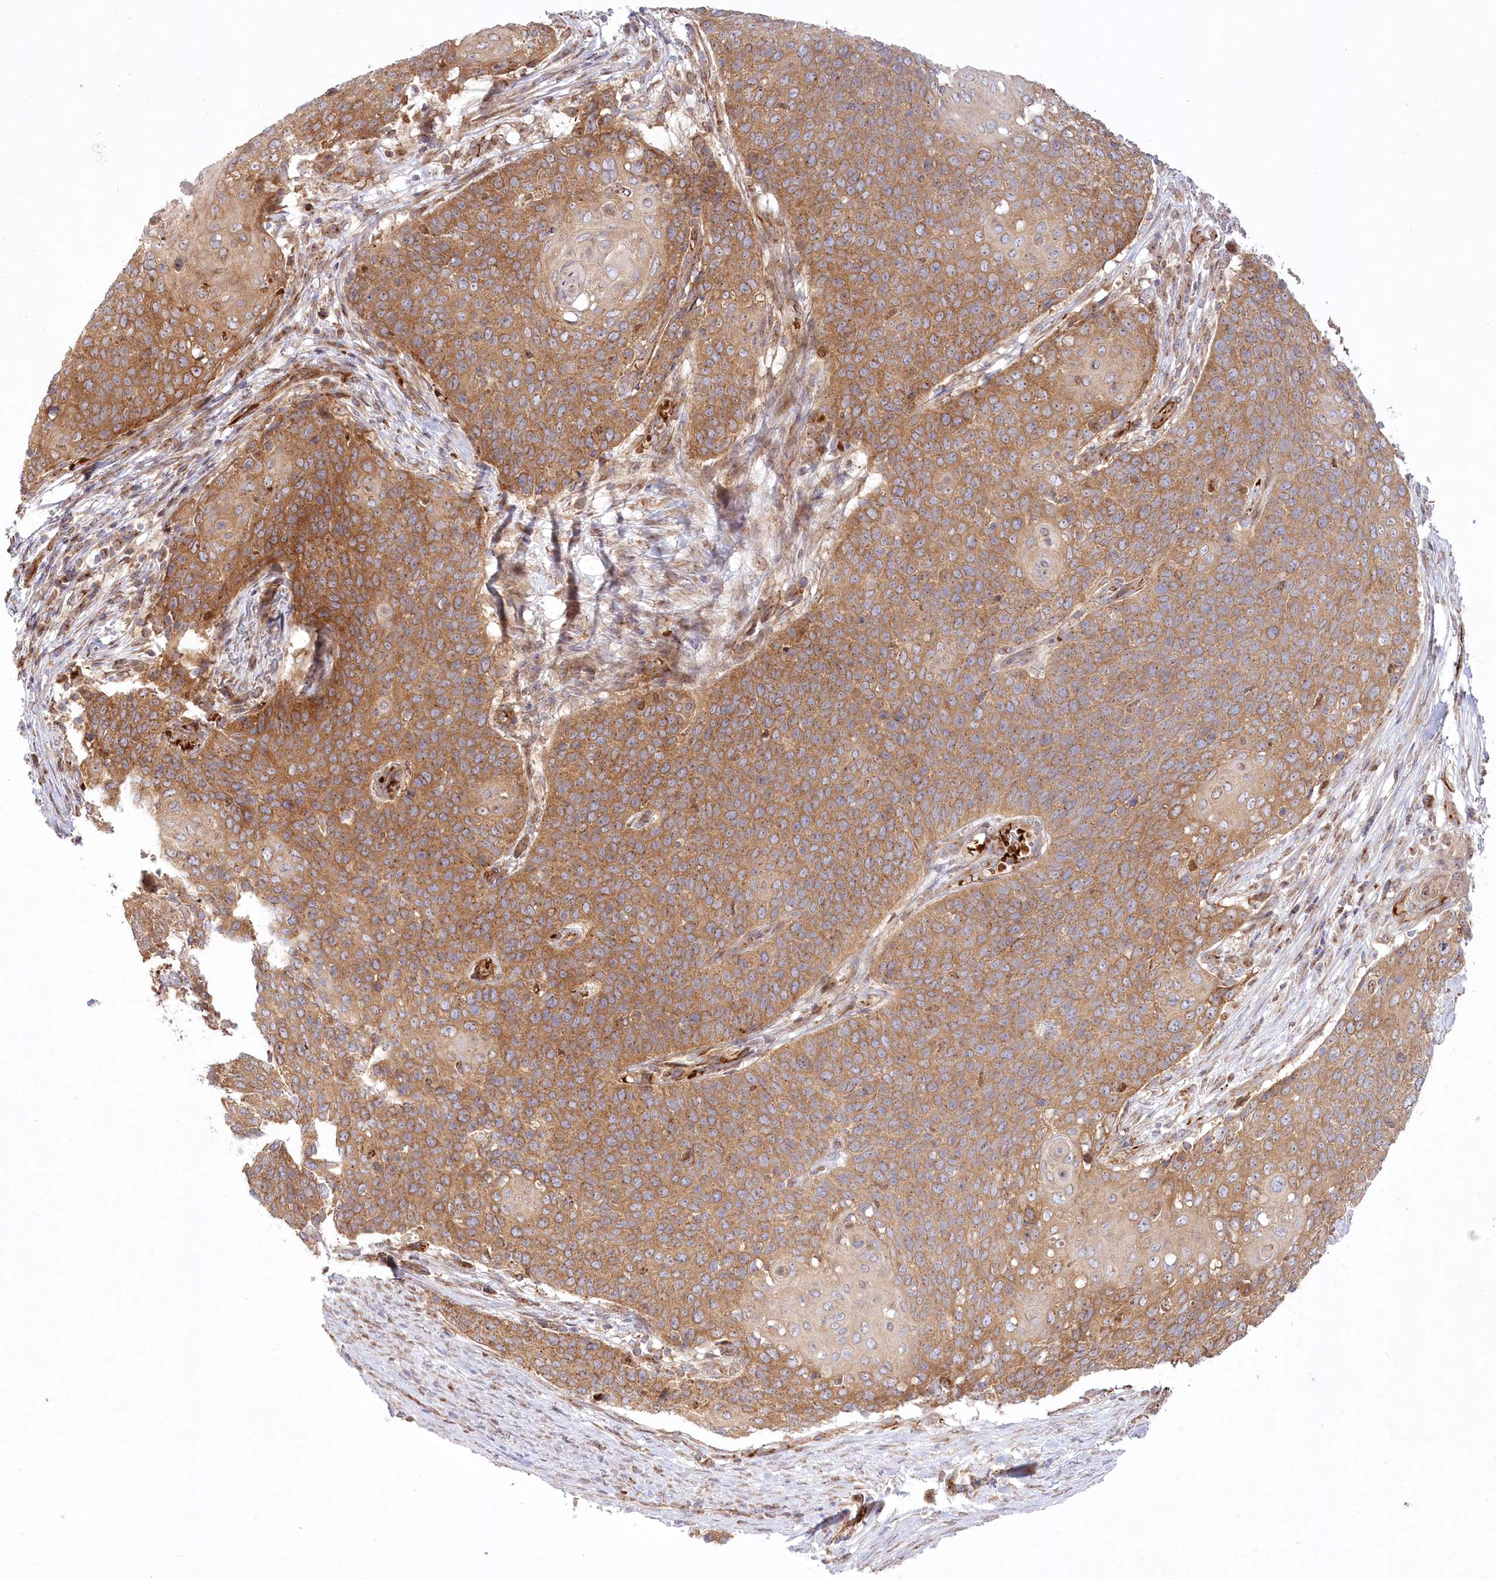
{"staining": {"intensity": "moderate", "quantity": ">75%", "location": "cytoplasmic/membranous"}, "tissue": "cervical cancer", "cell_type": "Tumor cells", "image_type": "cancer", "snomed": [{"axis": "morphology", "description": "Squamous cell carcinoma, NOS"}, {"axis": "topography", "description": "Cervix"}], "caption": "Immunohistochemical staining of human squamous cell carcinoma (cervical) reveals moderate cytoplasmic/membranous protein staining in about >75% of tumor cells.", "gene": "COMMD3", "patient": {"sex": "female", "age": 39}}